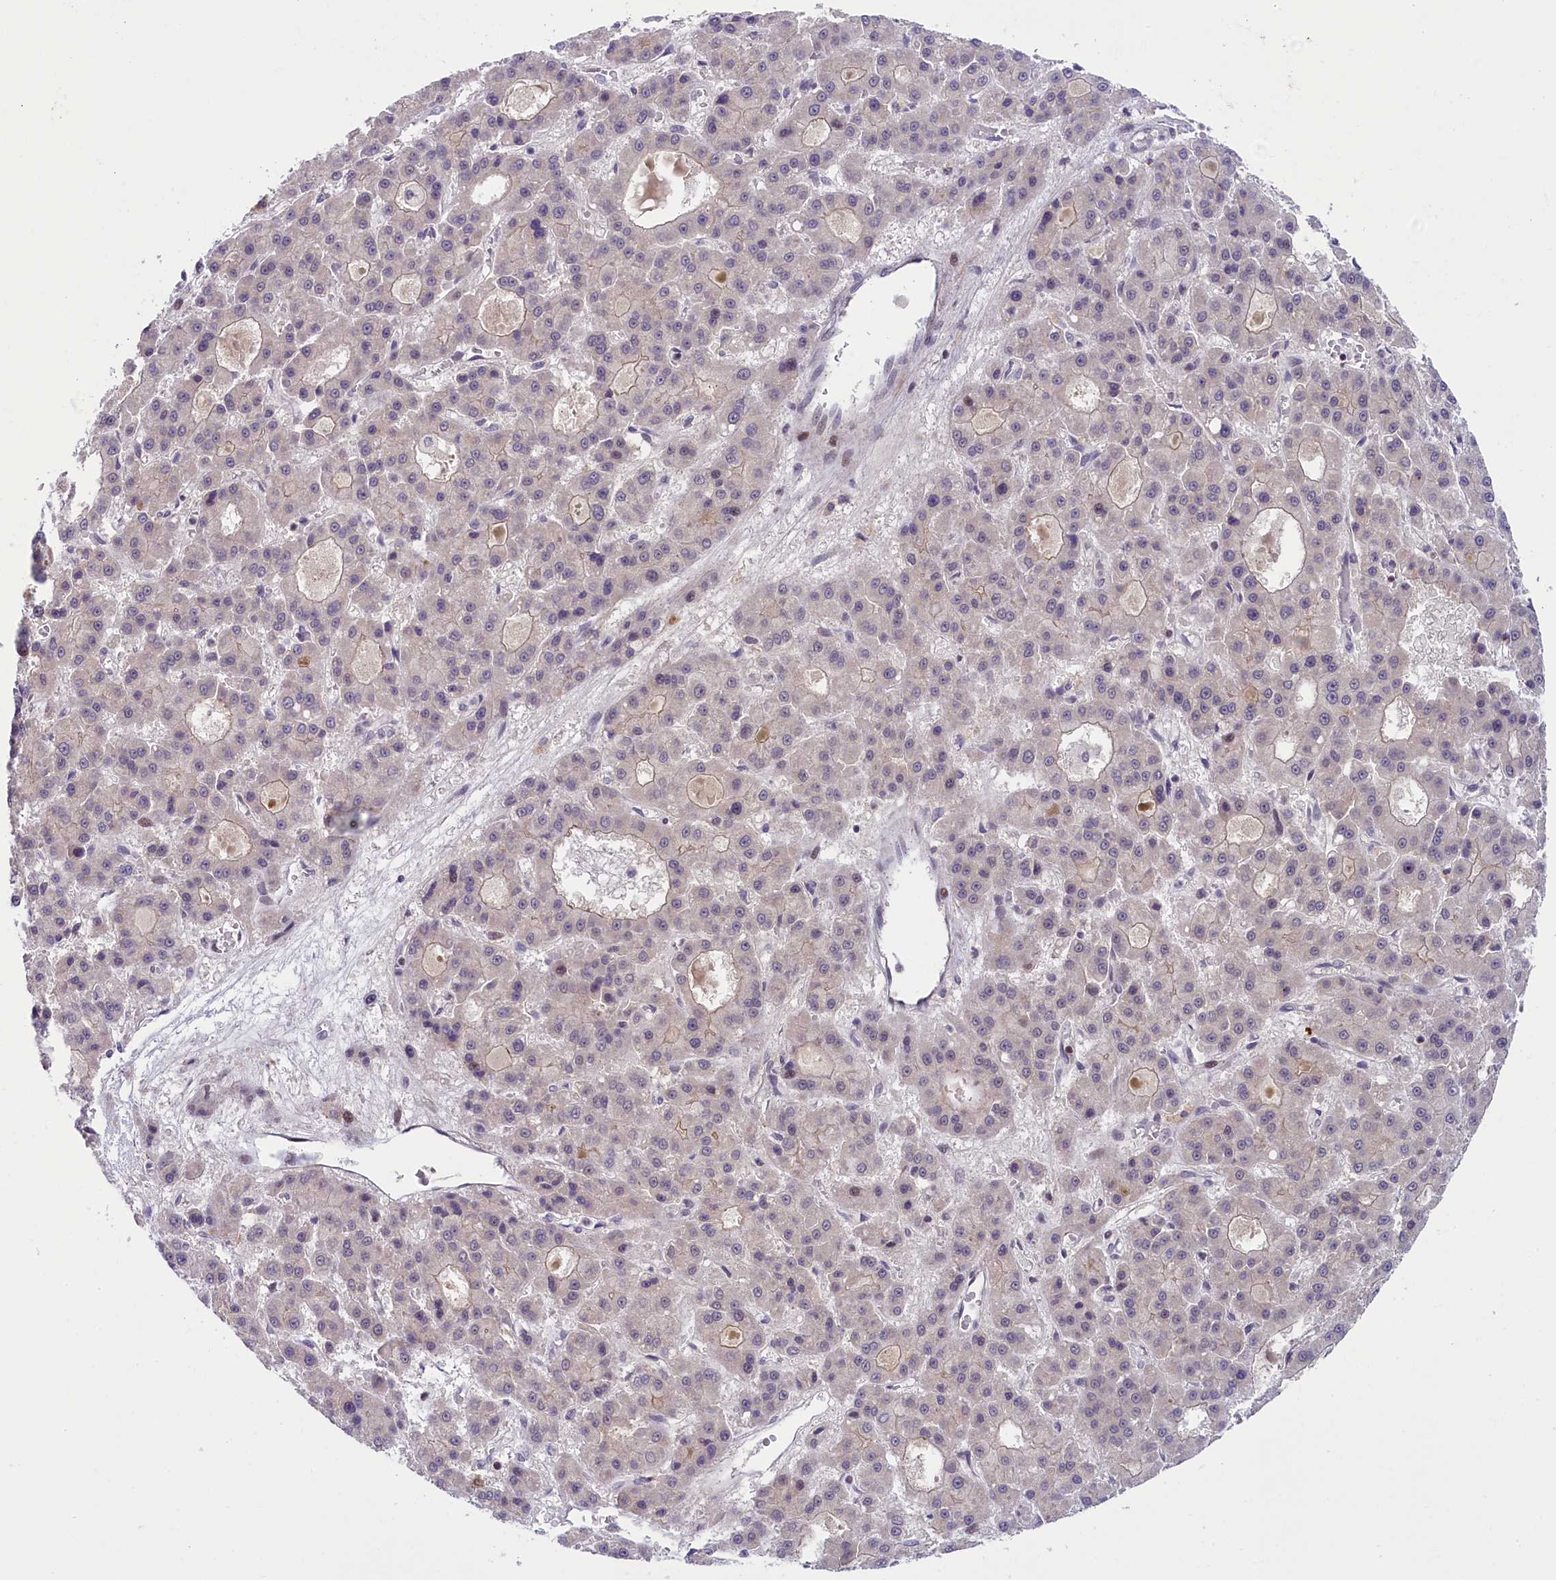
{"staining": {"intensity": "negative", "quantity": "none", "location": "none"}, "tissue": "liver cancer", "cell_type": "Tumor cells", "image_type": "cancer", "snomed": [{"axis": "morphology", "description": "Carcinoma, Hepatocellular, NOS"}, {"axis": "topography", "description": "Liver"}], "caption": "Liver cancer was stained to show a protein in brown. There is no significant expression in tumor cells.", "gene": "CCL23", "patient": {"sex": "male", "age": 70}}